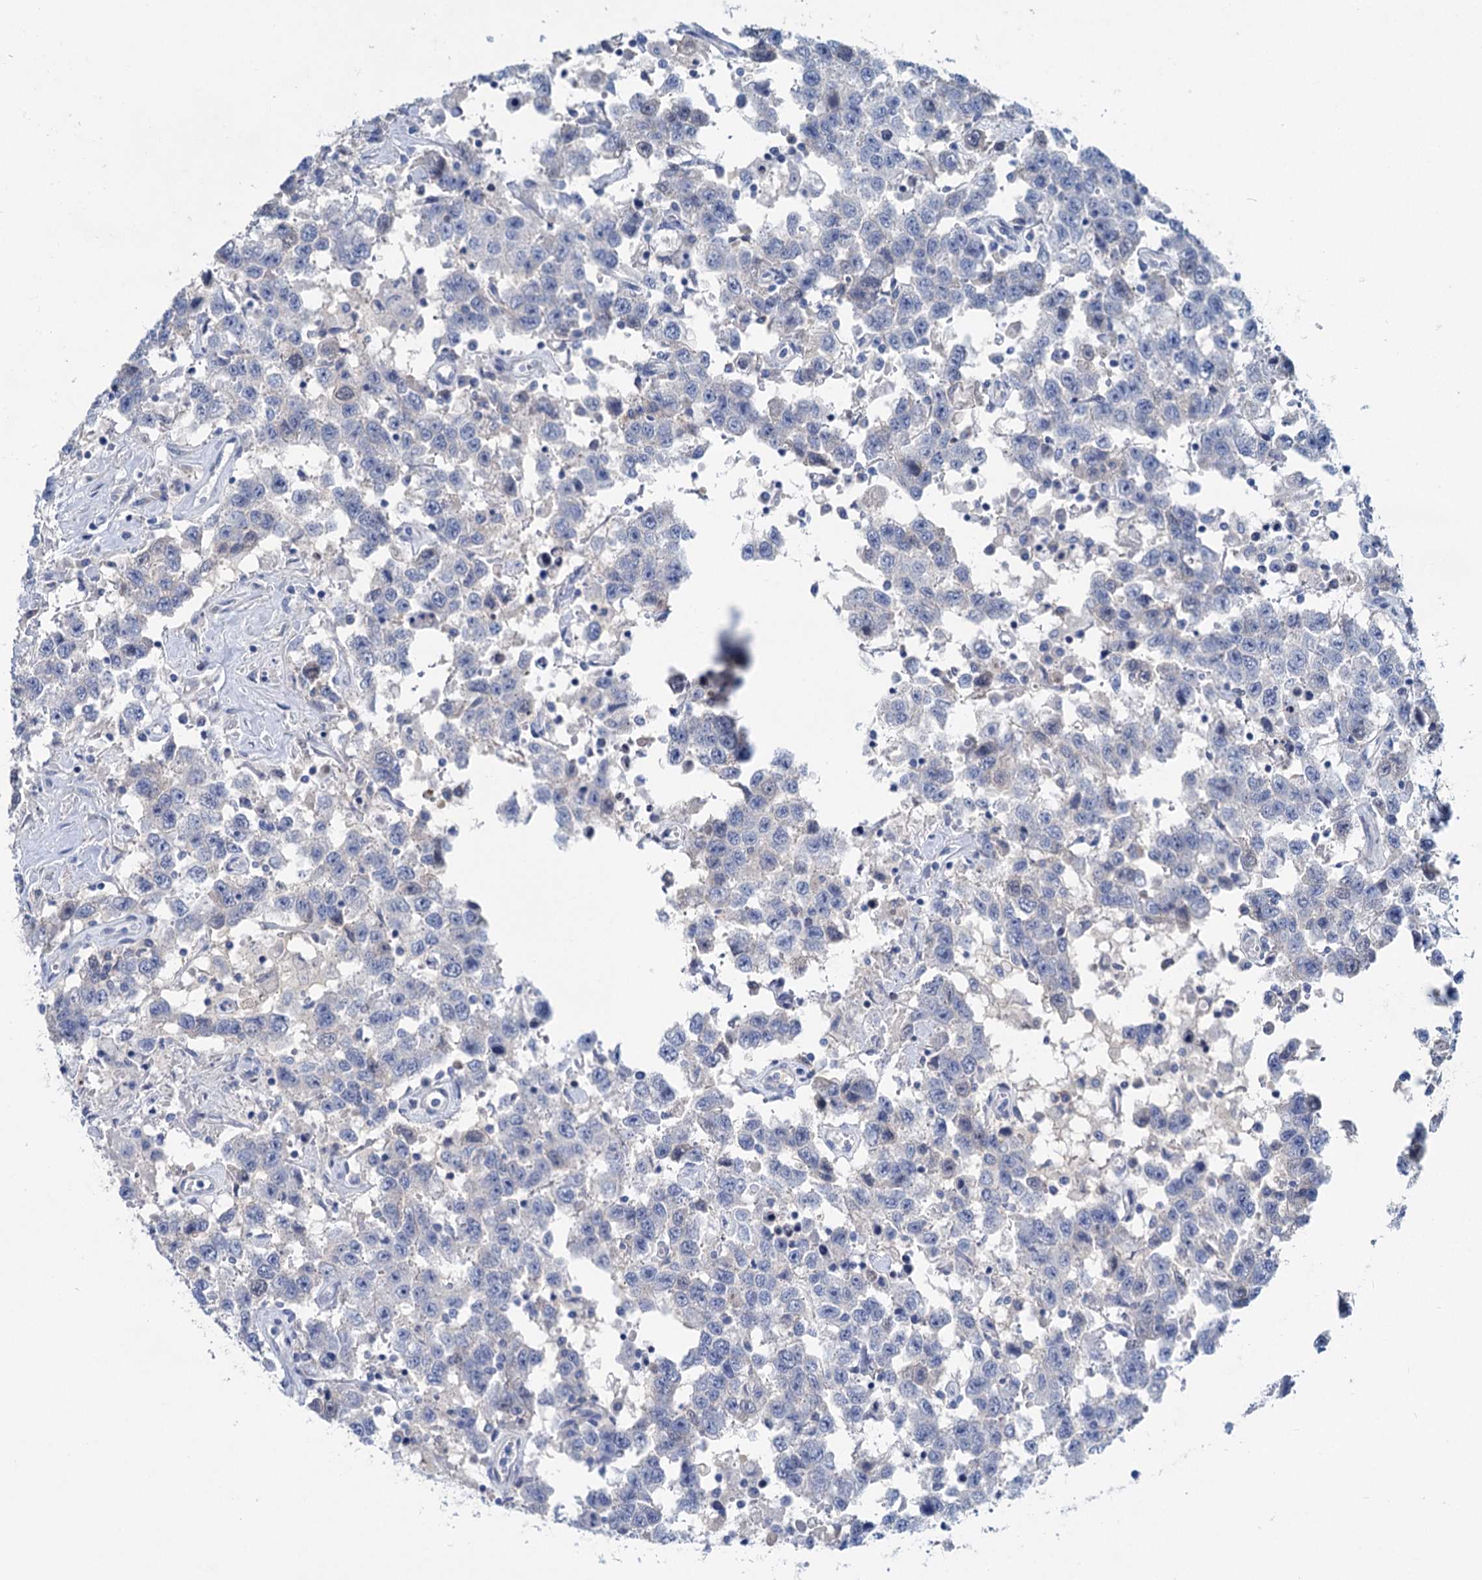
{"staining": {"intensity": "negative", "quantity": "none", "location": "none"}, "tissue": "testis cancer", "cell_type": "Tumor cells", "image_type": "cancer", "snomed": [{"axis": "morphology", "description": "Seminoma, NOS"}, {"axis": "topography", "description": "Testis"}], "caption": "IHC photomicrograph of human testis seminoma stained for a protein (brown), which reveals no expression in tumor cells.", "gene": "CHDH", "patient": {"sex": "male", "age": 41}}